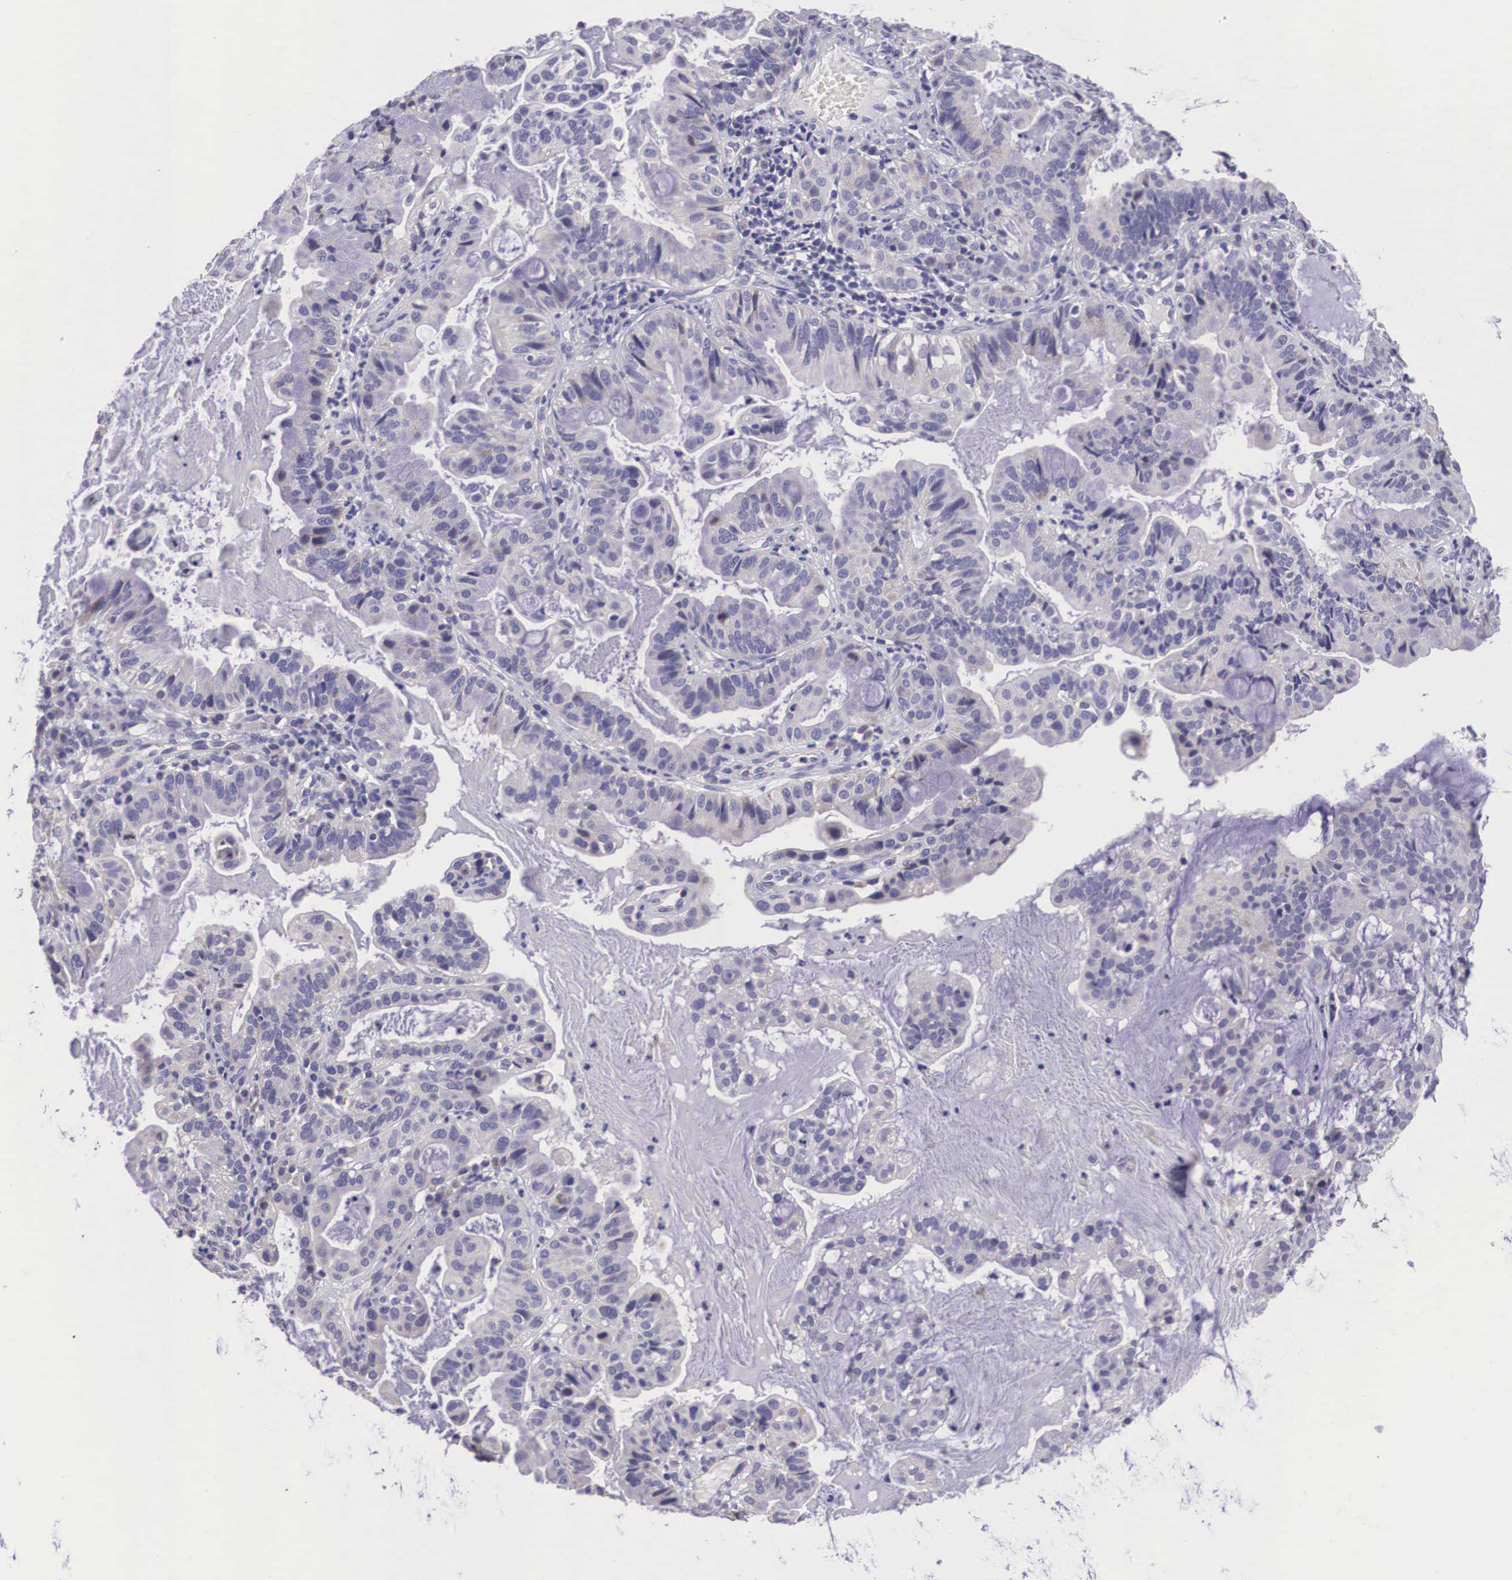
{"staining": {"intensity": "negative", "quantity": "none", "location": "none"}, "tissue": "cervical cancer", "cell_type": "Tumor cells", "image_type": "cancer", "snomed": [{"axis": "morphology", "description": "Adenocarcinoma, NOS"}, {"axis": "topography", "description": "Cervix"}], "caption": "Tumor cells are negative for protein expression in human cervical cancer (adenocarcinoma).", "gene": "ARG2", "patient": {"sex": "female", "age": 41}}